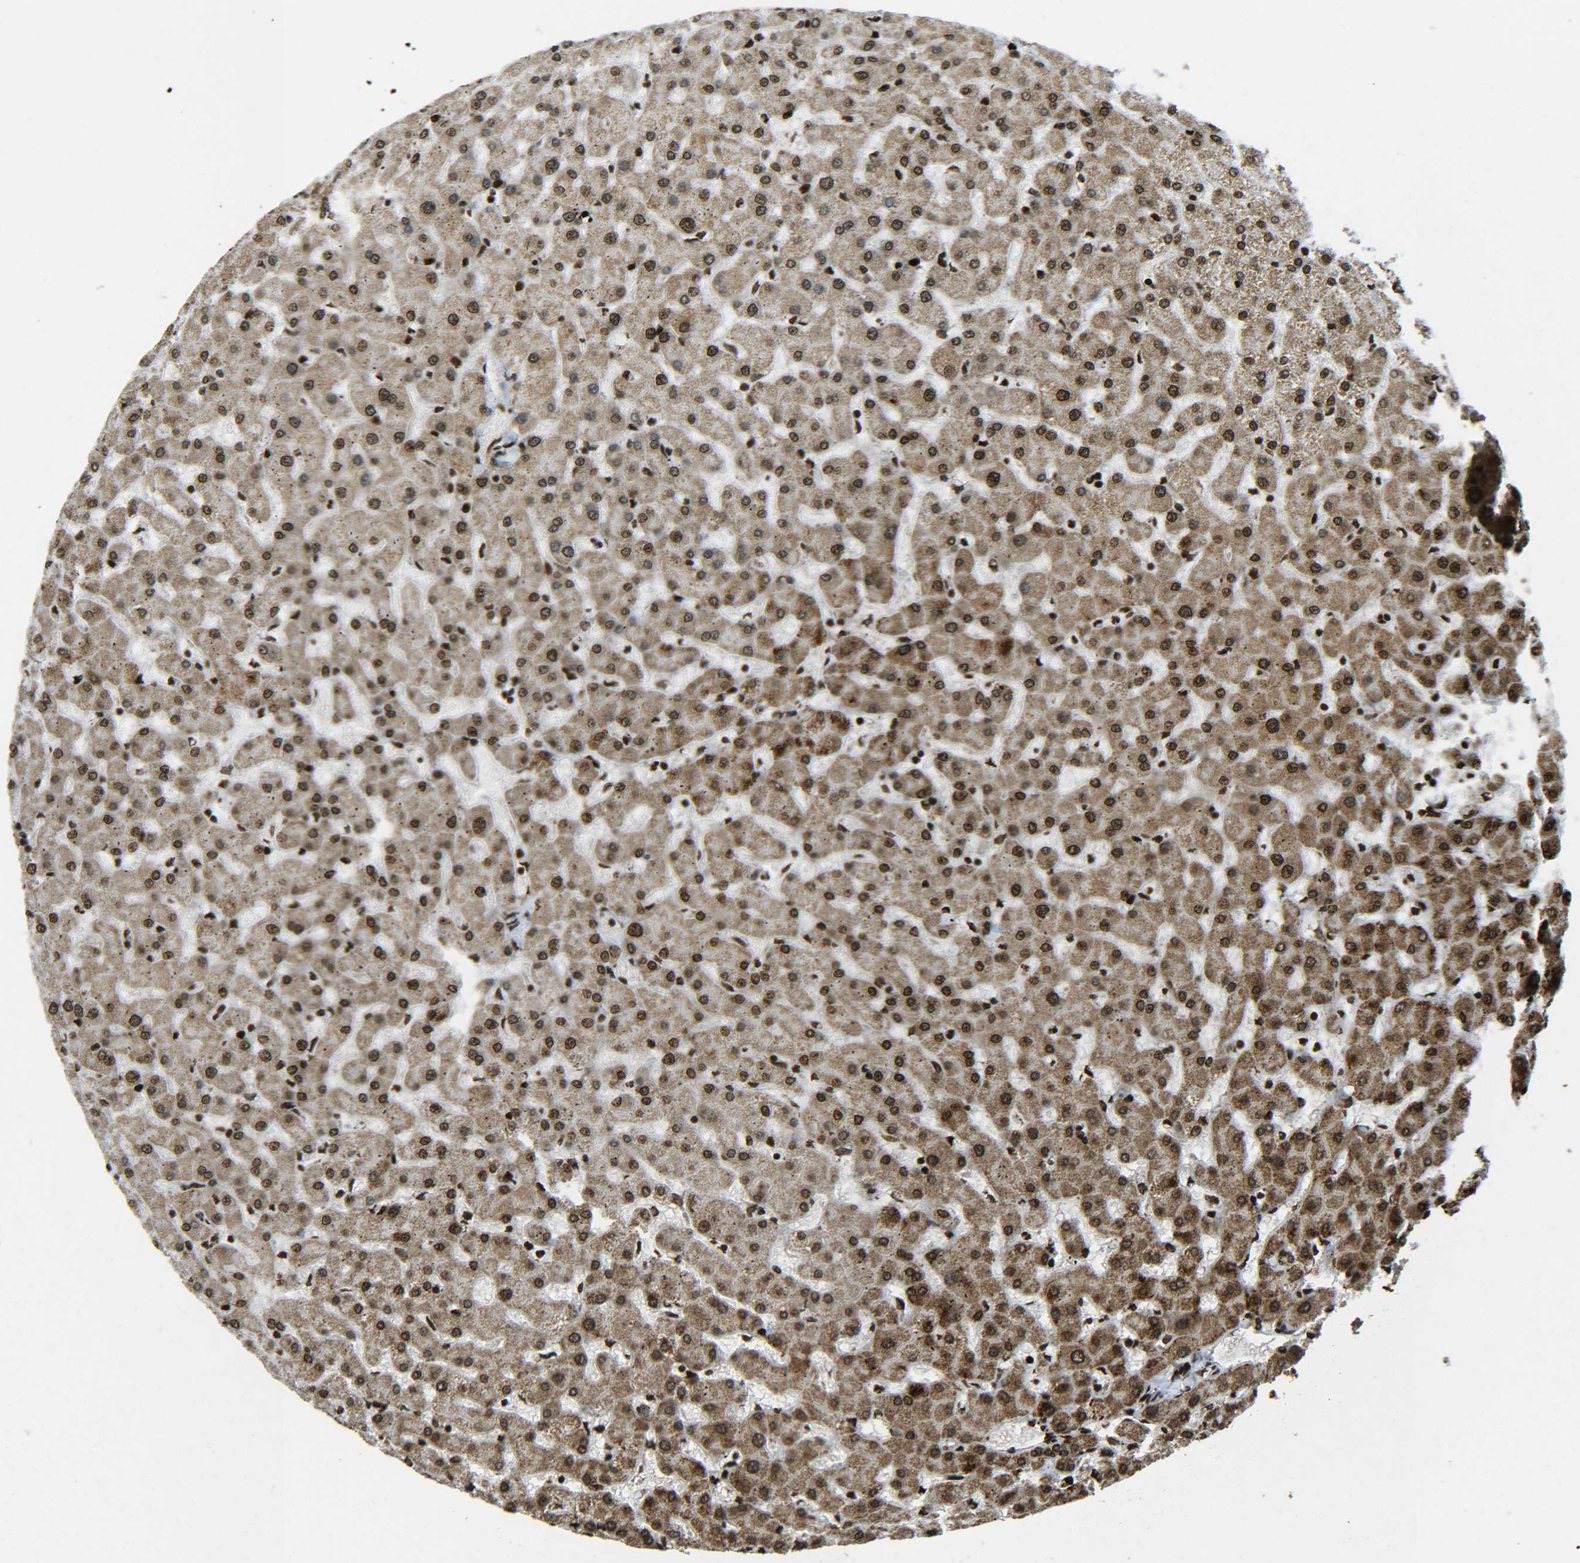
{"staining": {"intensity": "strong", "quantity": ">75%", "location": "nuclear"}, "tissue": "liver", "cell_type": "Cholangiocytes", "image_type": "normal", "snomed": [{"axis": "morphology", "description": "Normal tissue, NOS"}, {"axis": "topography", "description": "Liver"}], "caption": "DAB immunohistochemical staining of unremarkable human liver displays strong nuclear protein positivity in about >75% of cholangiocytes.", "gene": "NEUROG2", "patient": {"sex": "female", "age": 63}}